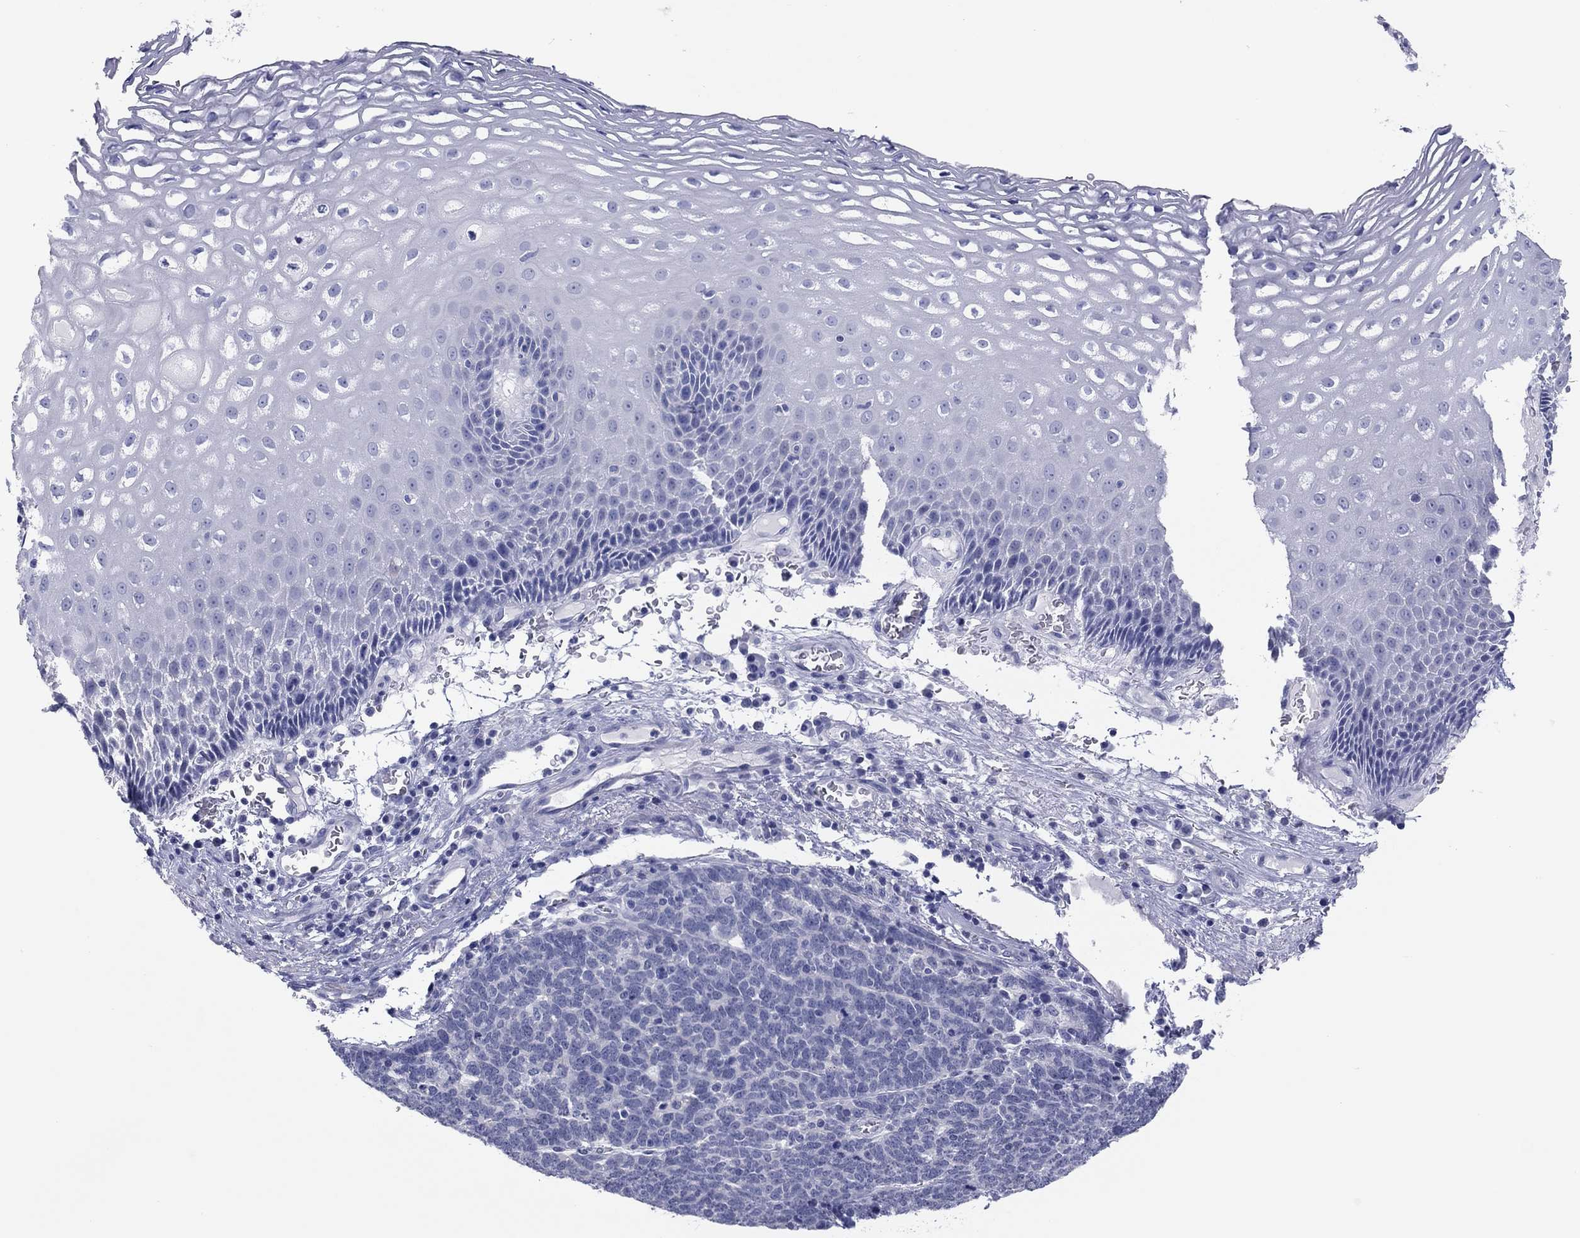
{"staining": {"intensity": "negative", "quantity": "none", "location": "none"}, "tissue": "esophagus", "cell_type": "Squamous epithelial cells", "image_type": "normal", "snomed": [{"axis": "morphology", "description": "Normal tissue, NOS"}, {"axis": "topography", "description": "Esophagus"}], "caption": "This is an immunohistochemistry (IHC) histopathology image of benign esophagus. There is no expression in squamous epithelial cells.", "gene": "CPNE6", "patient": {"sex": "male", "age": 76}}